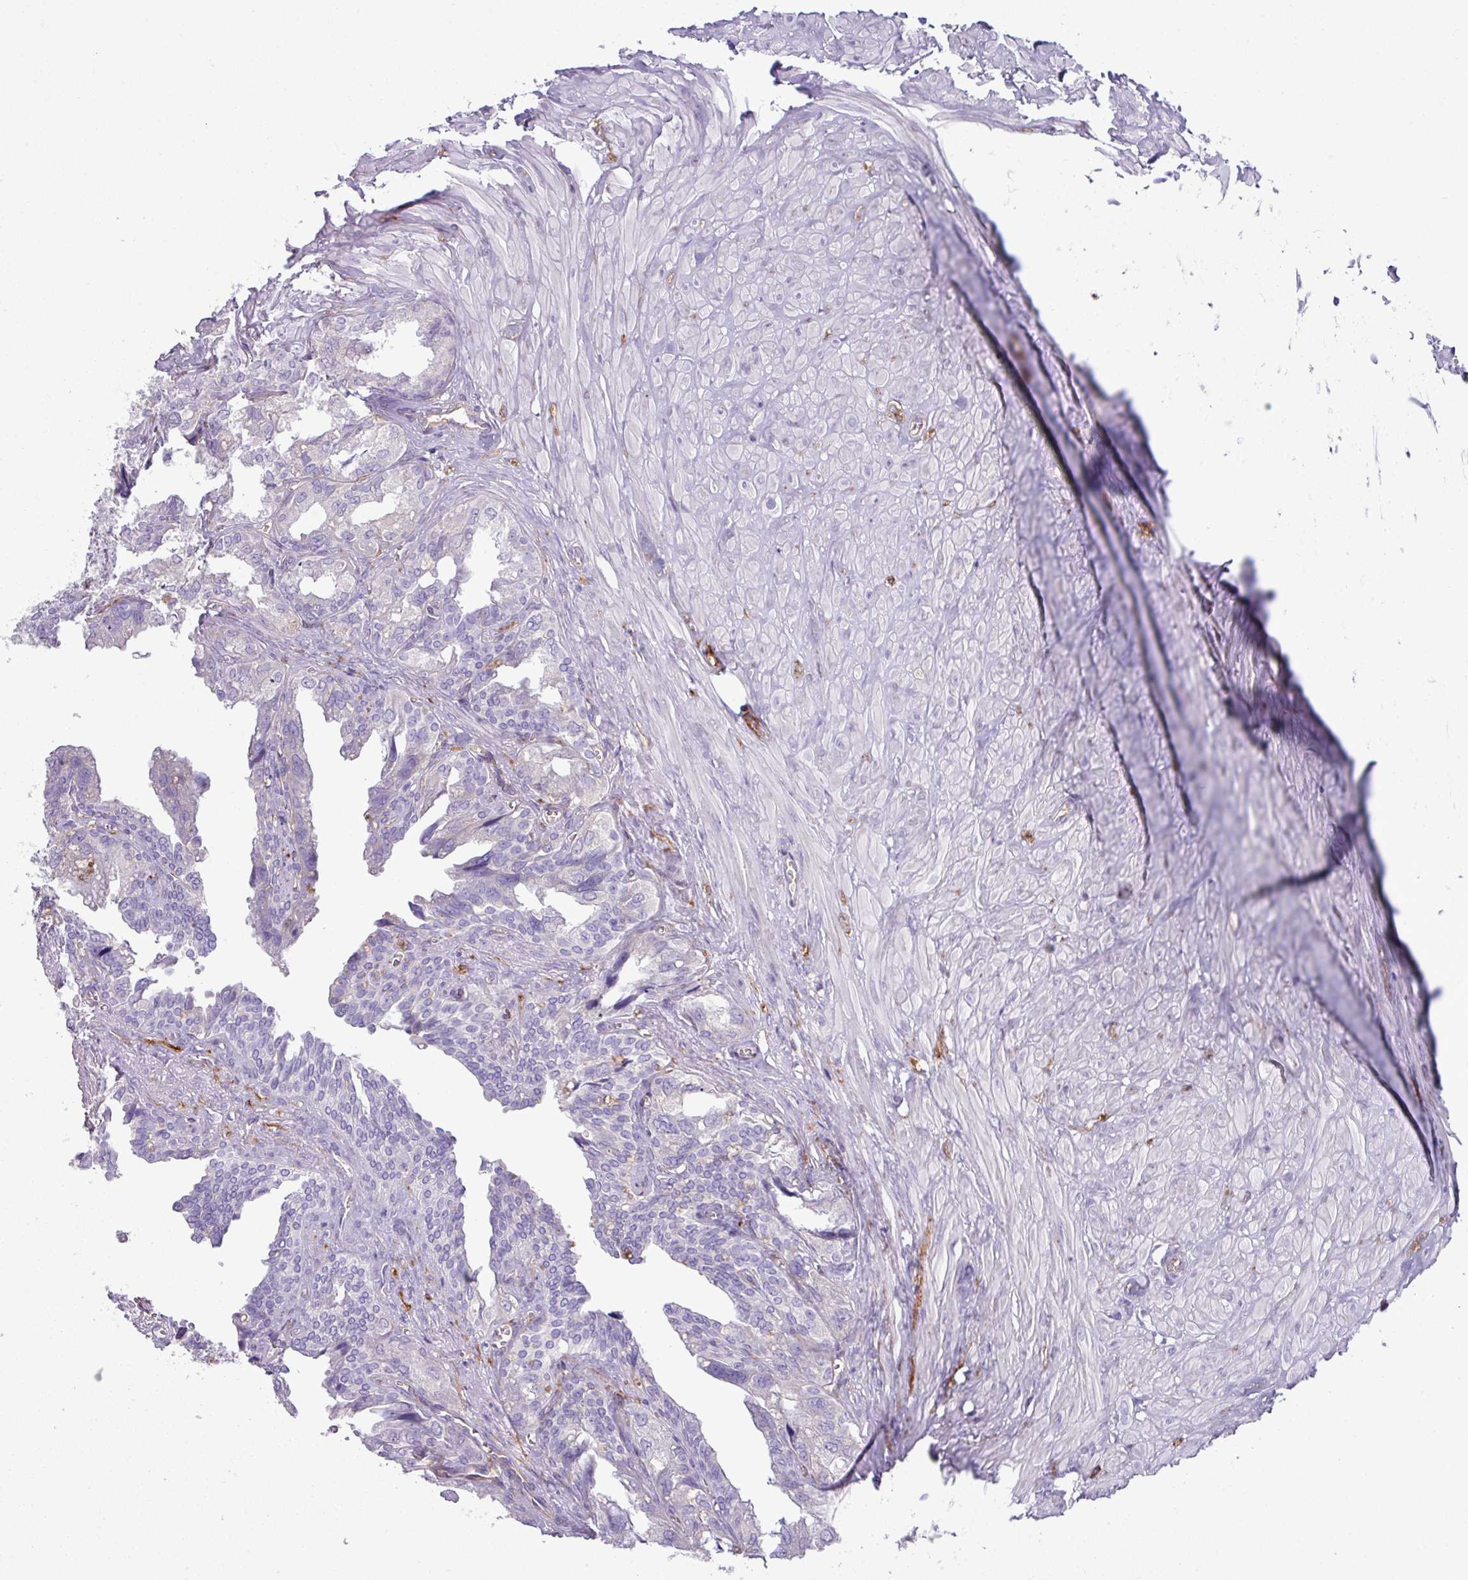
{"staining": {"intensity": "moderate", "quantity": "<25%", "location": "cytoplasmic/membranous"}, "tissue": "seminal vesicle", "cell_type": "Glandular cells", "image_type": "normal", "snomed": [{"axis": "morphology", "description": "Normal tissue, NOS"}, {"axis": "topography", "description": "Seminal veicle"}], "caption": "This histopathology image shows immunohistochemistry (IHC) staining of unremarkable human seminal vesicle, with low moderate cytoplasmic/membranous positivity in about <25% of glandular cells.", "gene": "KIRREL3", "patient": {"sex": "male", "age": 67}}